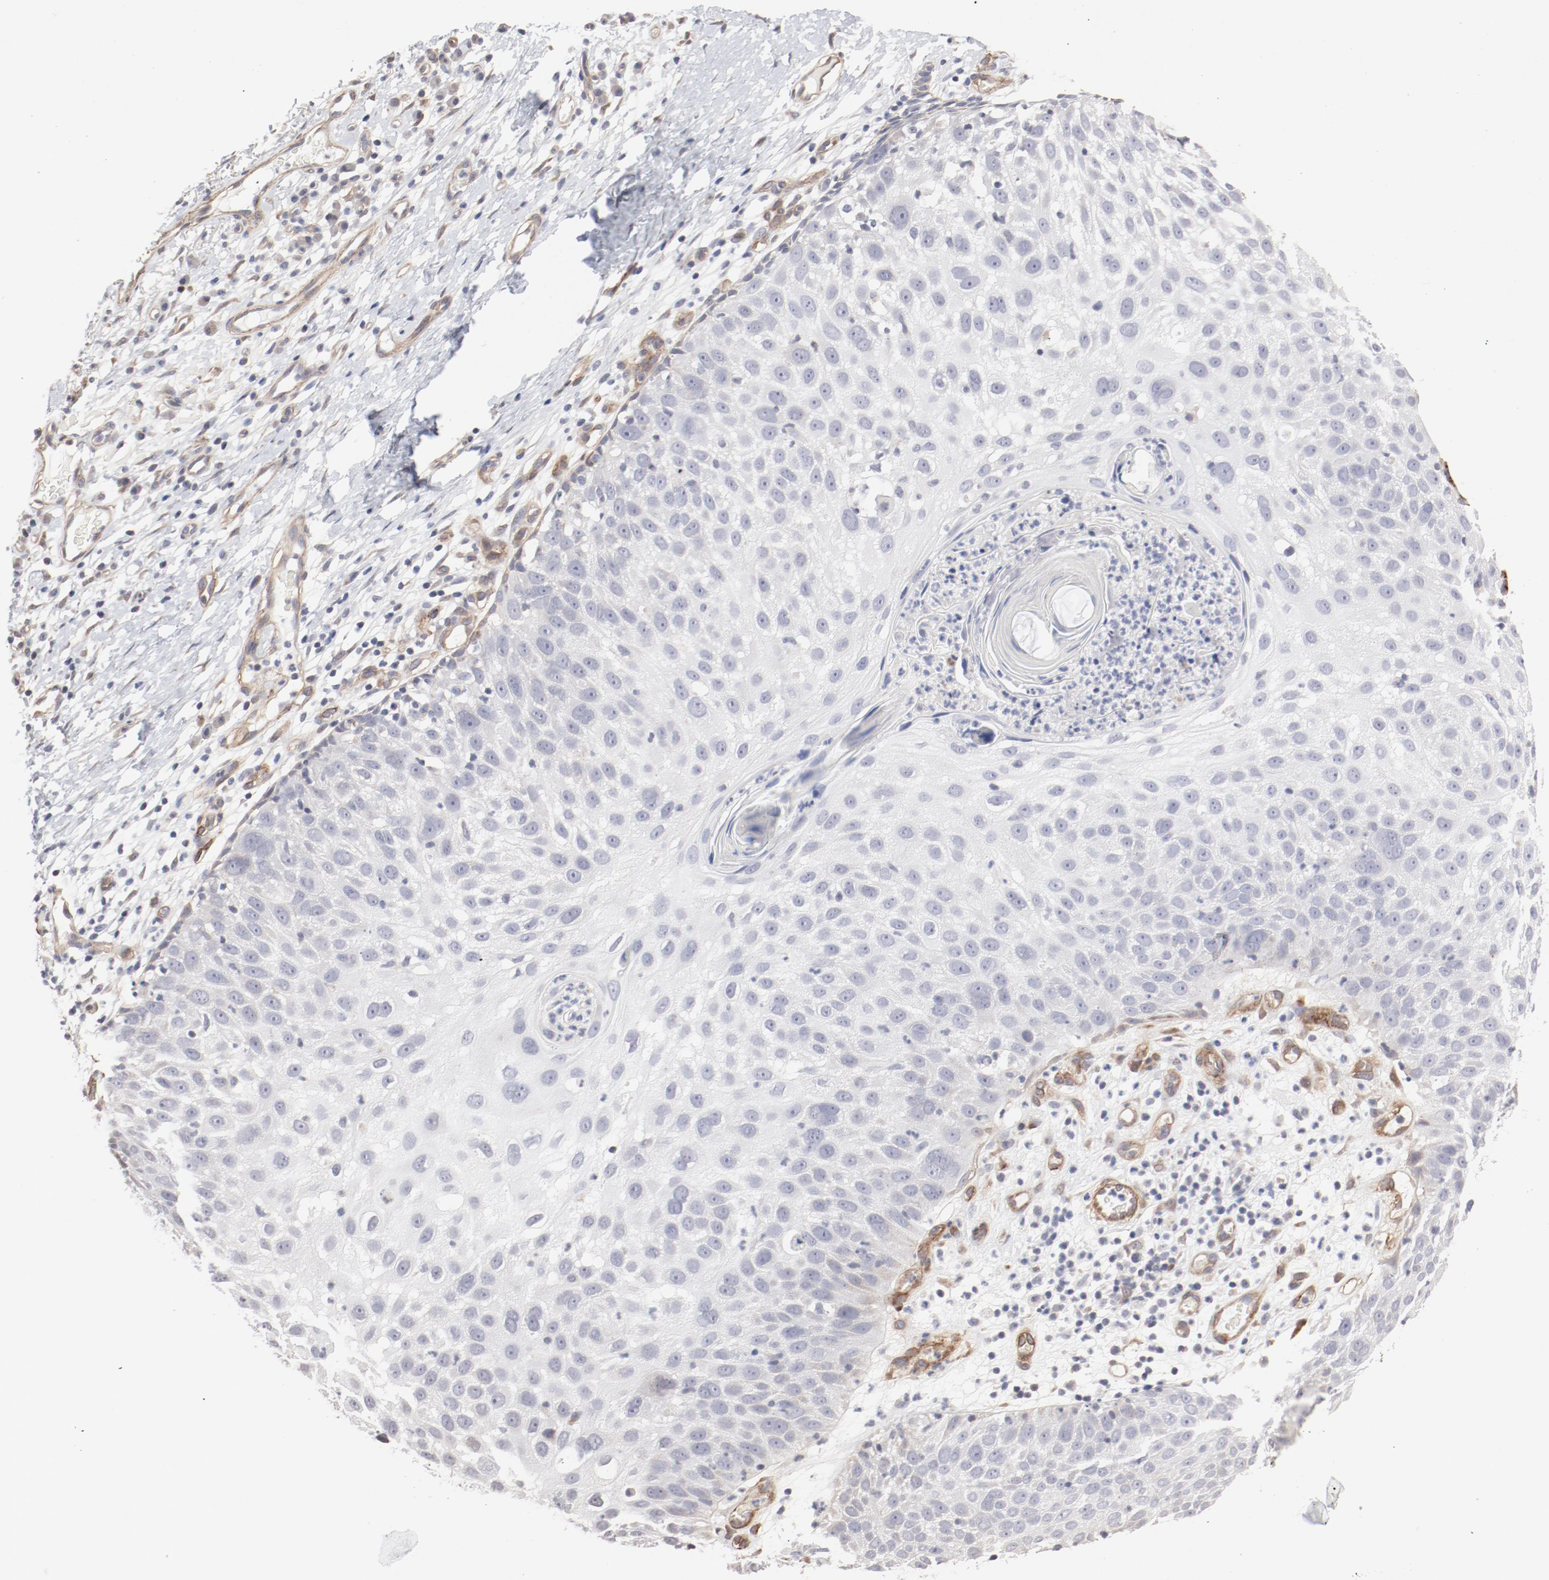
{"staining": {"intensity": "negative", "quantity": "none", "location": "none"}, "tissue": "skin cancer", "cell_type": "Tumor cells", "image_type": "cancer", "snomed": [{"axis": "morphology", "description": "Squamous cell carcinoma, NOS"}, {"axis": "topography", "description": "Skin"}], "caption": "This is a micrograph of immunohistochemistry (IHC) staining of skin squamous cell carcinoma, which shows no positivity in tumor cells.", "gene": "MAGED4", "patient": {"sex": "male", "age": 87}}